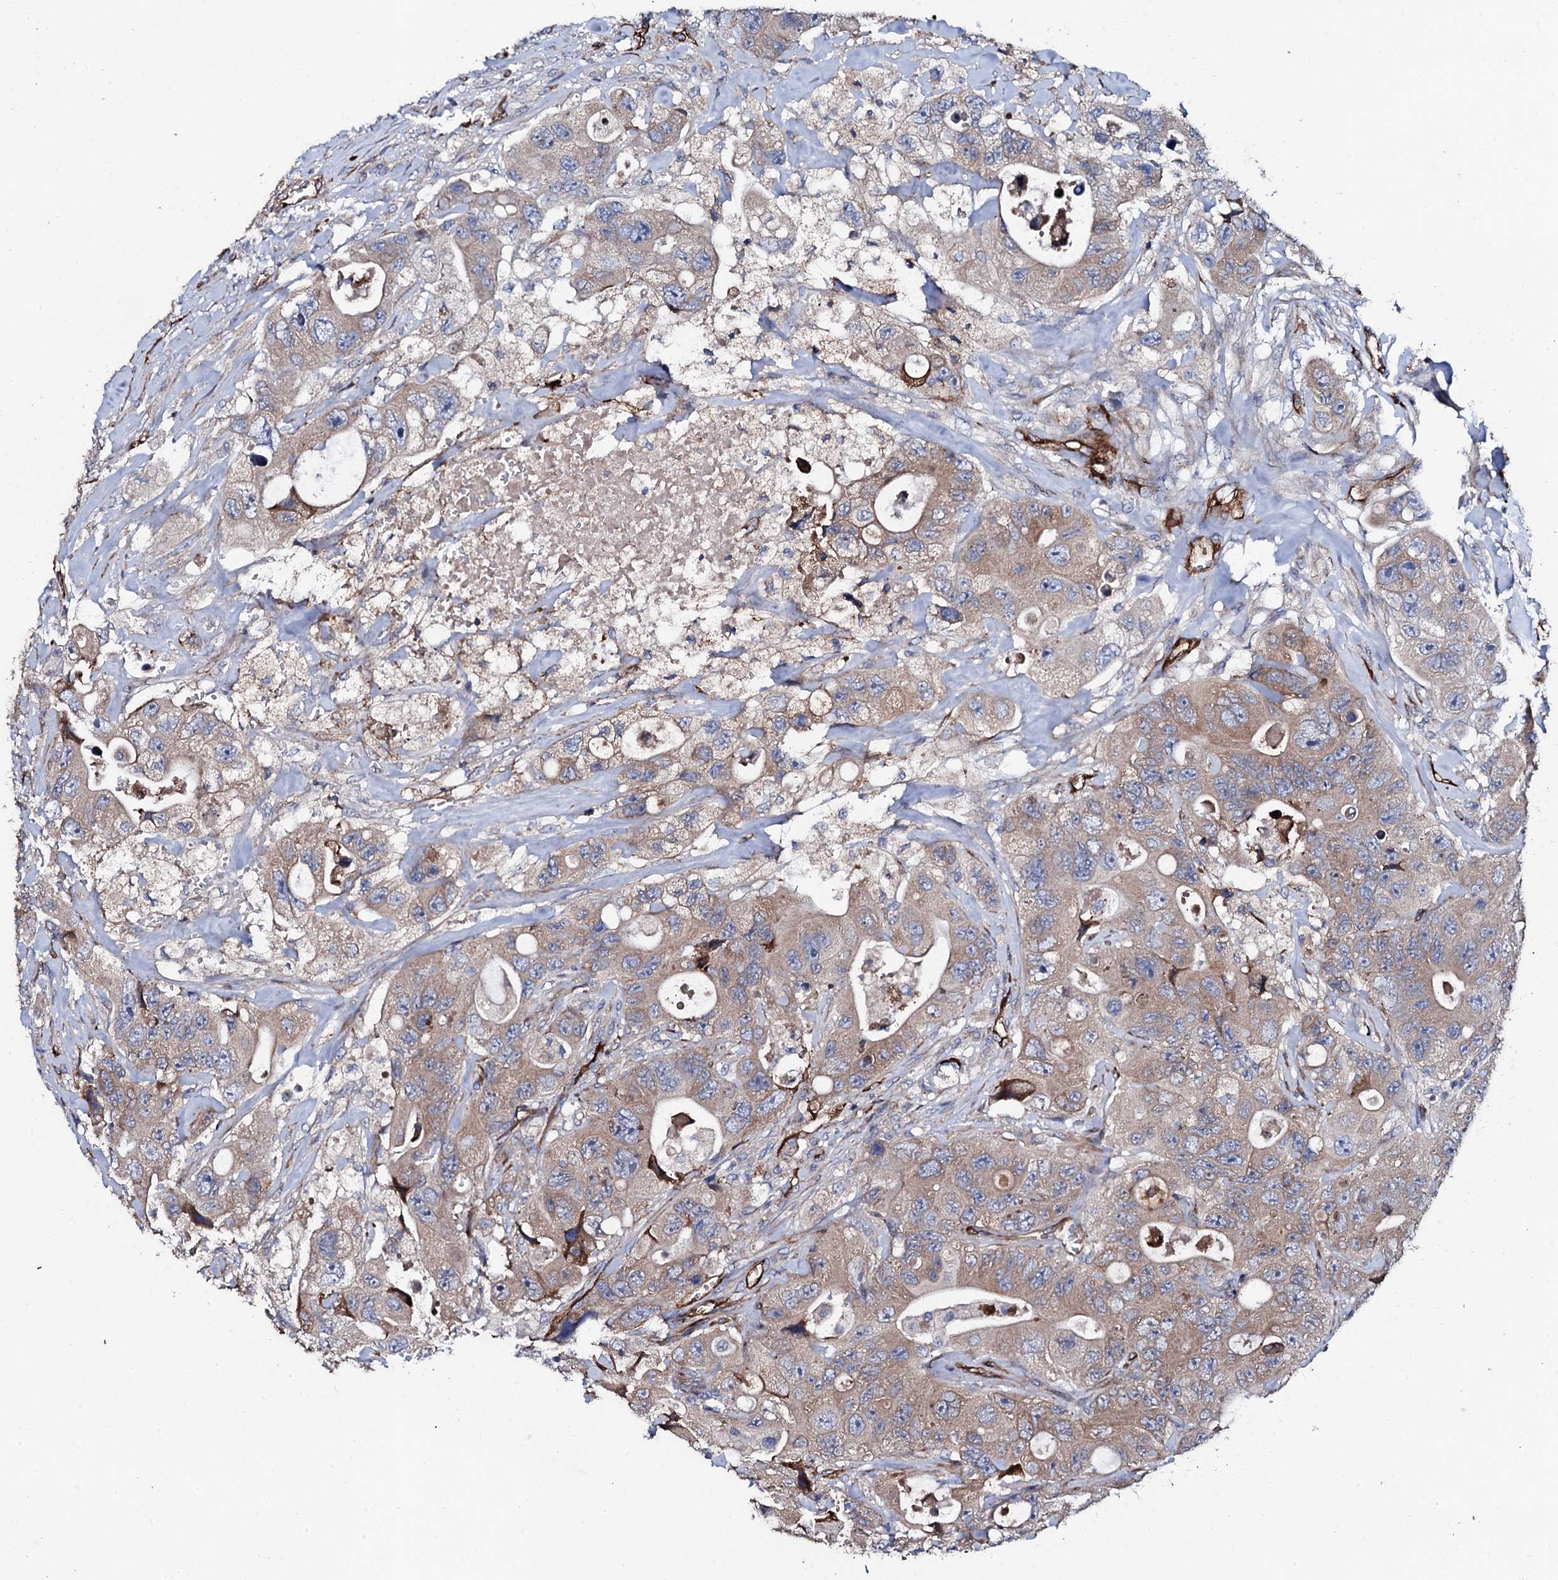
{"staining": {"intensity": "moderate", "quantity": ">75%", "location": "cytoplasmic/membranous"}, "tissue": "colorectal cancer", "cell_type": "Tumor cells", "image_type": "cancer", "snomed": [{"axis": "morphology", "description": "Adenocarcinoma, NOS"}, {"axis": "topography", "description": "Colon"}], "caption": "Colorectal cancer stained for a protein (brown) displays moderate cytoplasmic/membranous positive staining in approximately >75% of tumor cells.", "gene": "DBX1", "patient": {"sex": "female", "age": 46}}